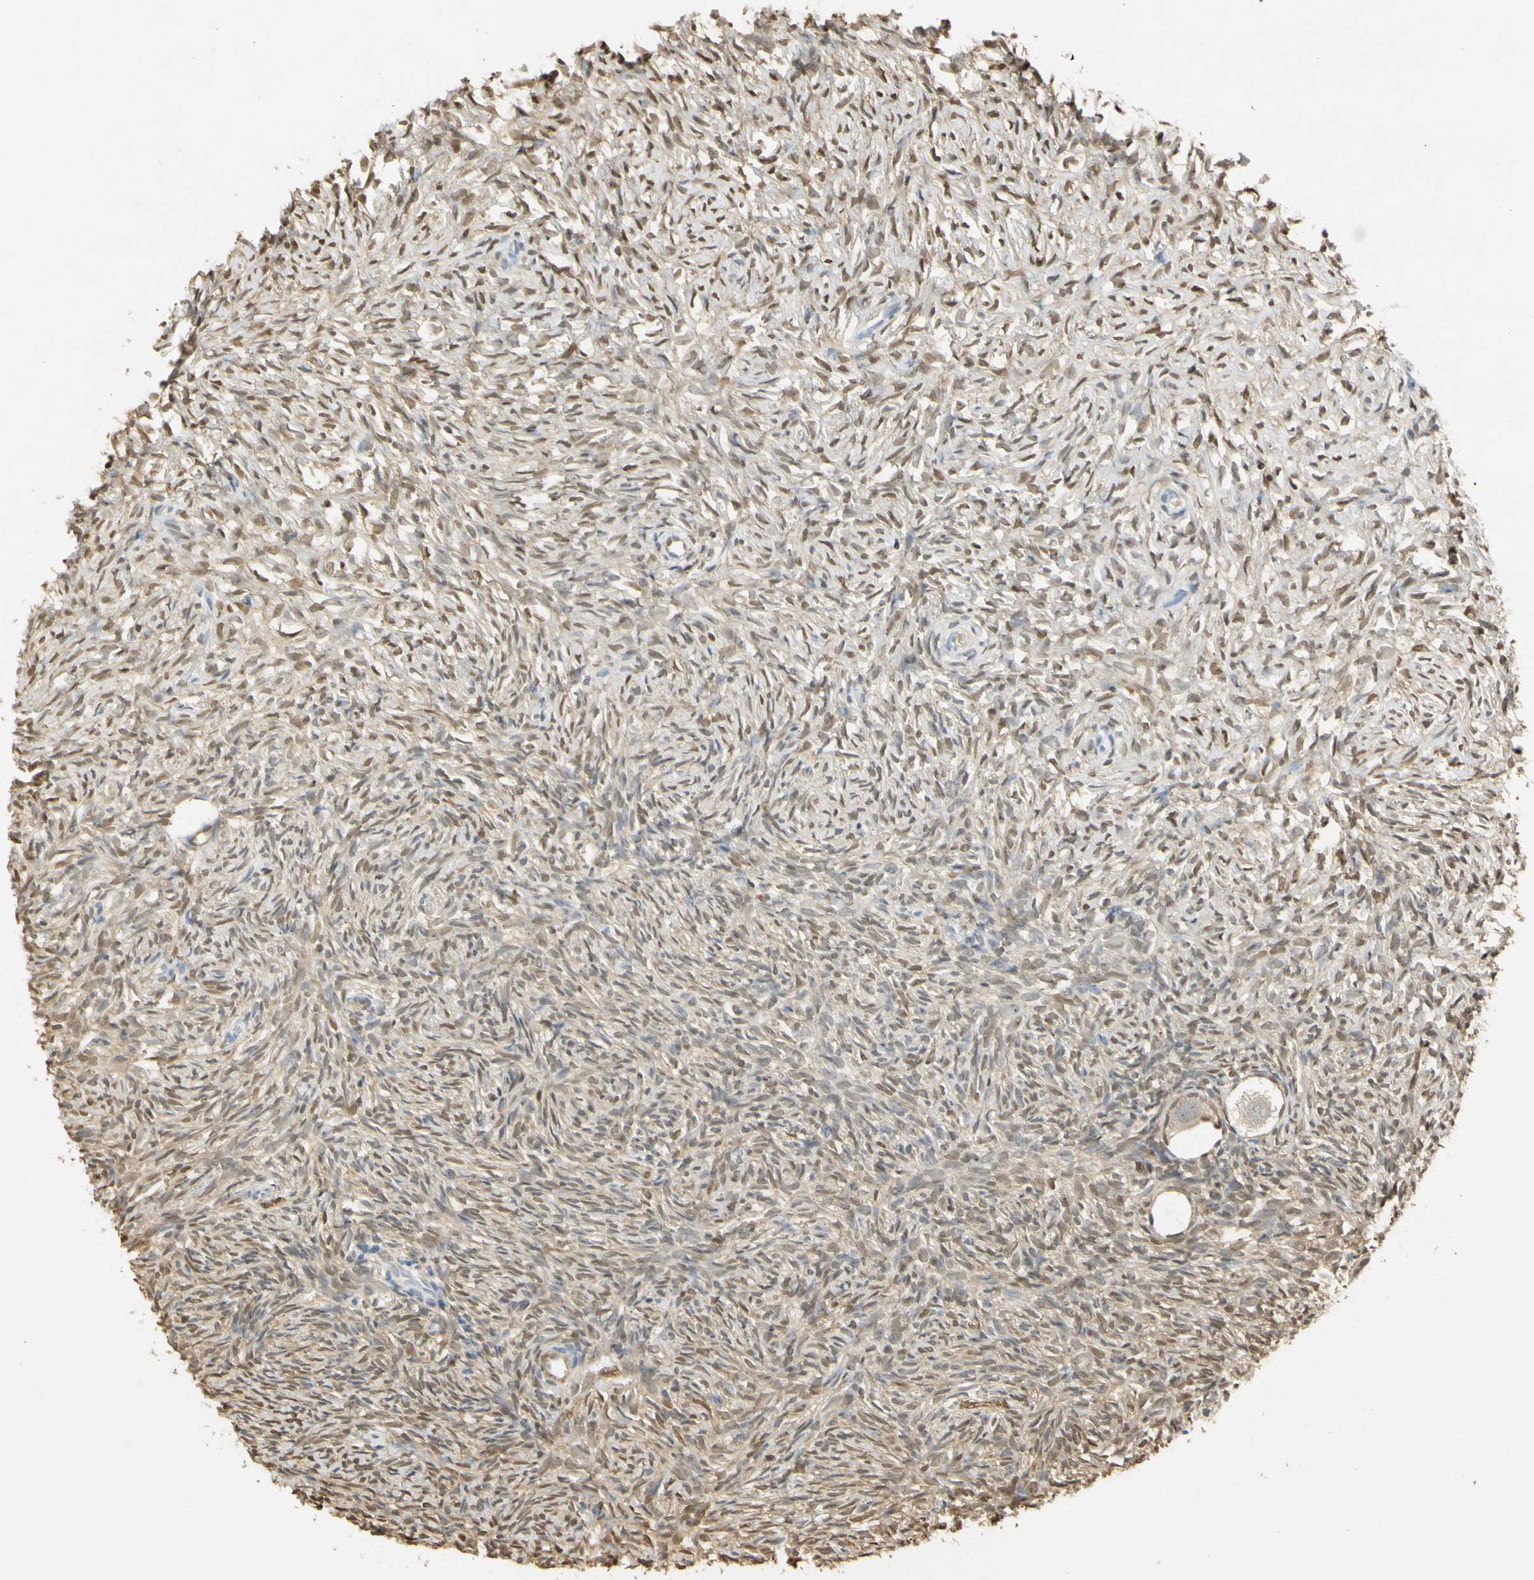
{"staining": {"intensity": "weak", "quantity": ">75%", "location": "cytoplasmic/membranous"}, "tissue": "ovary", "cell_type": "Follicle cells", "image_type": "normal", "snomed": [{"axis": "morphology", "description": "Normal tissue, NOS"}, {"axis": "topography", "description": "Ovary"}], "caption": "Protein staining demonstrates weak cytoplasmic/membranous staining in about >75% of follicle cells in normal ovary.", "gene": "S100A6", "patient": {"sex": "female", "age": 35}}